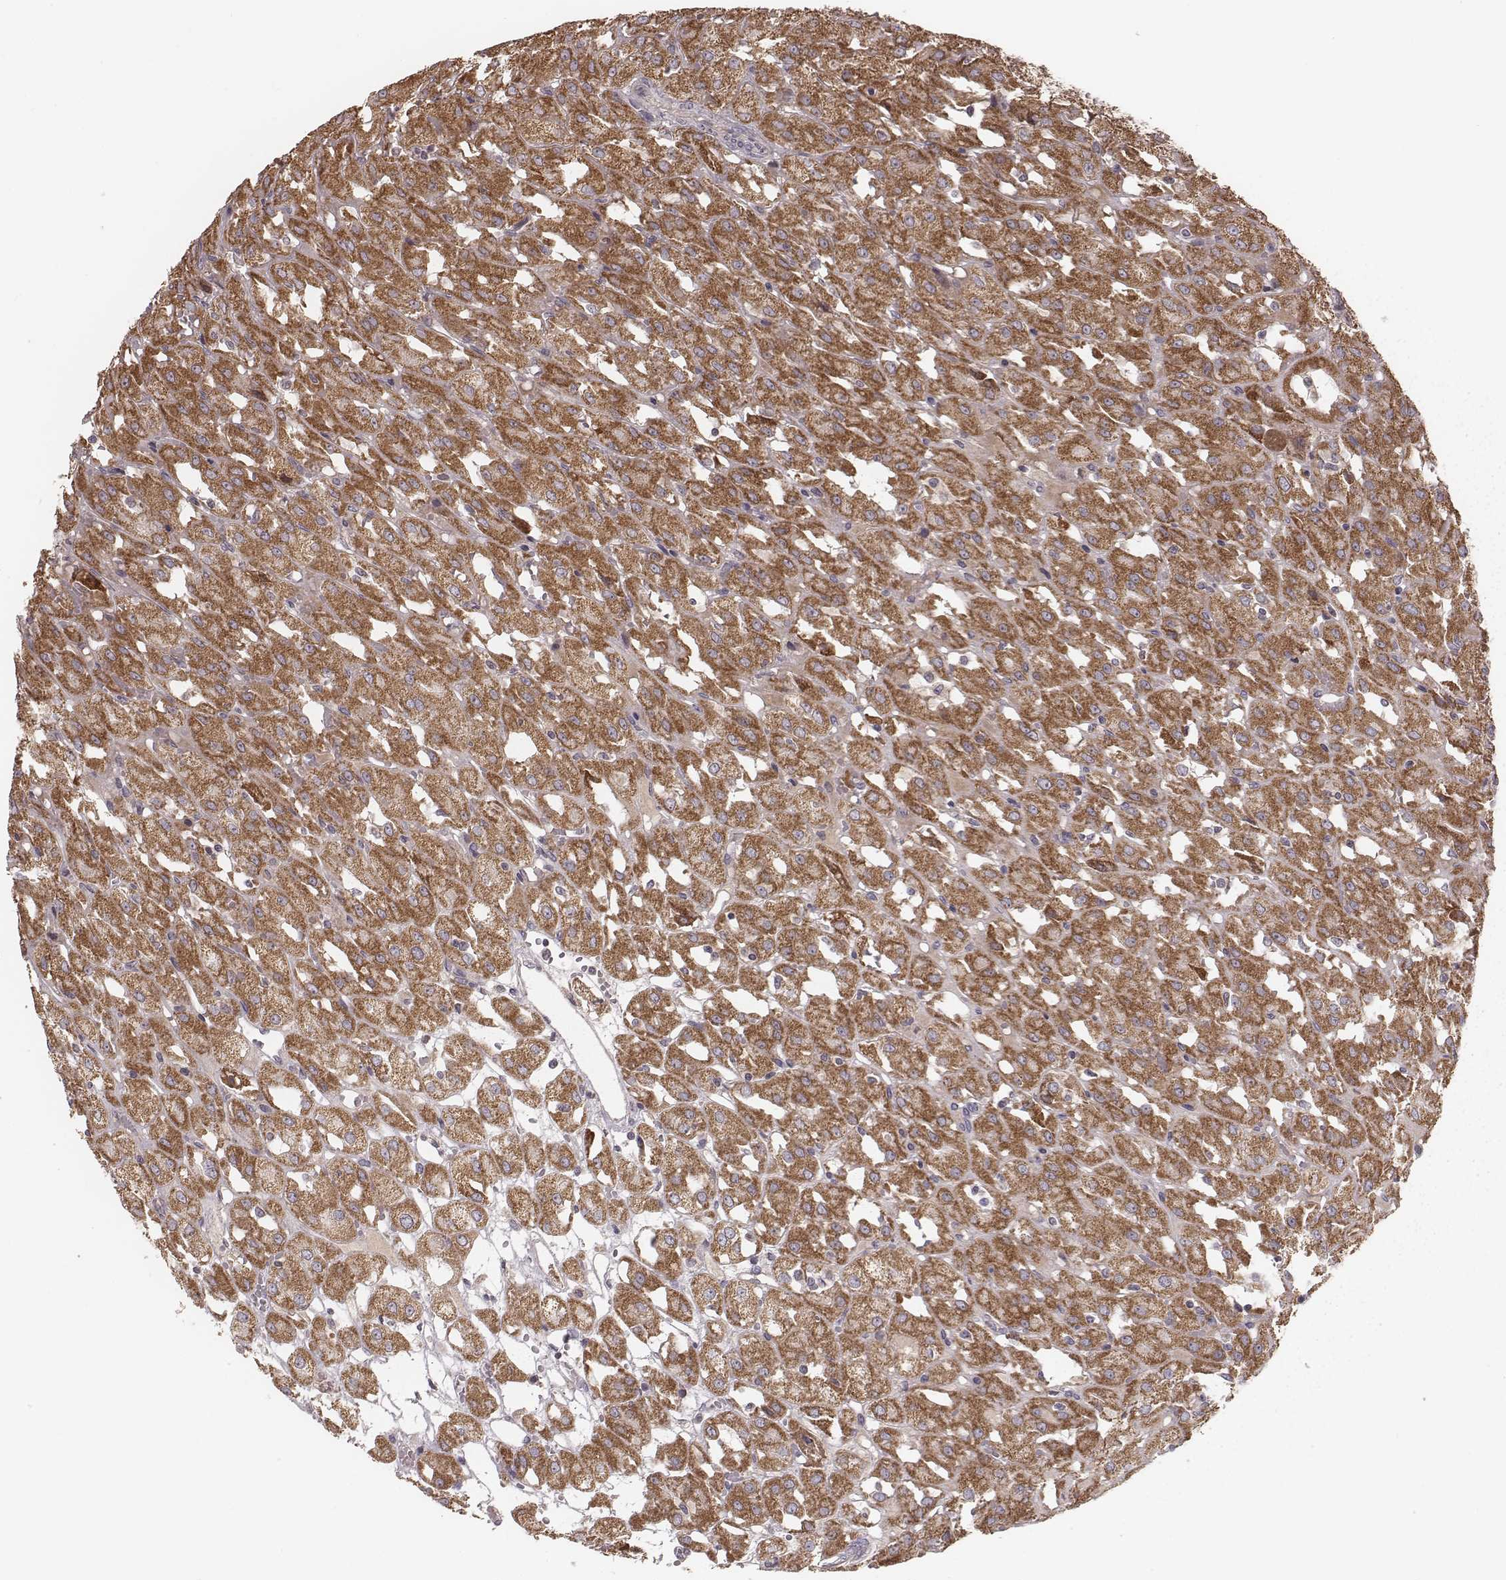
{"staining": {"intensity": "moderate", "quantity": ">75%", "location": "cytoplasmic/membranous"}, "tissue": "renal cancer", "cell_type": "Tumor cells", "image_type": "cancer", "snomed": [{"axis": "morphology", "description": "Adenocarcinoma, NOS"}, {"axis": "topography", "description": "Kidney"}], "caption": "This is an image of immunohistochemistry (IHC) staining of adenocarcinoma (renal), which shows moderate expression in the cytoplasmic/membranous of tumor cells.", "gene": "MRPS27", "patient": {"sex": "male", "age": 72}}